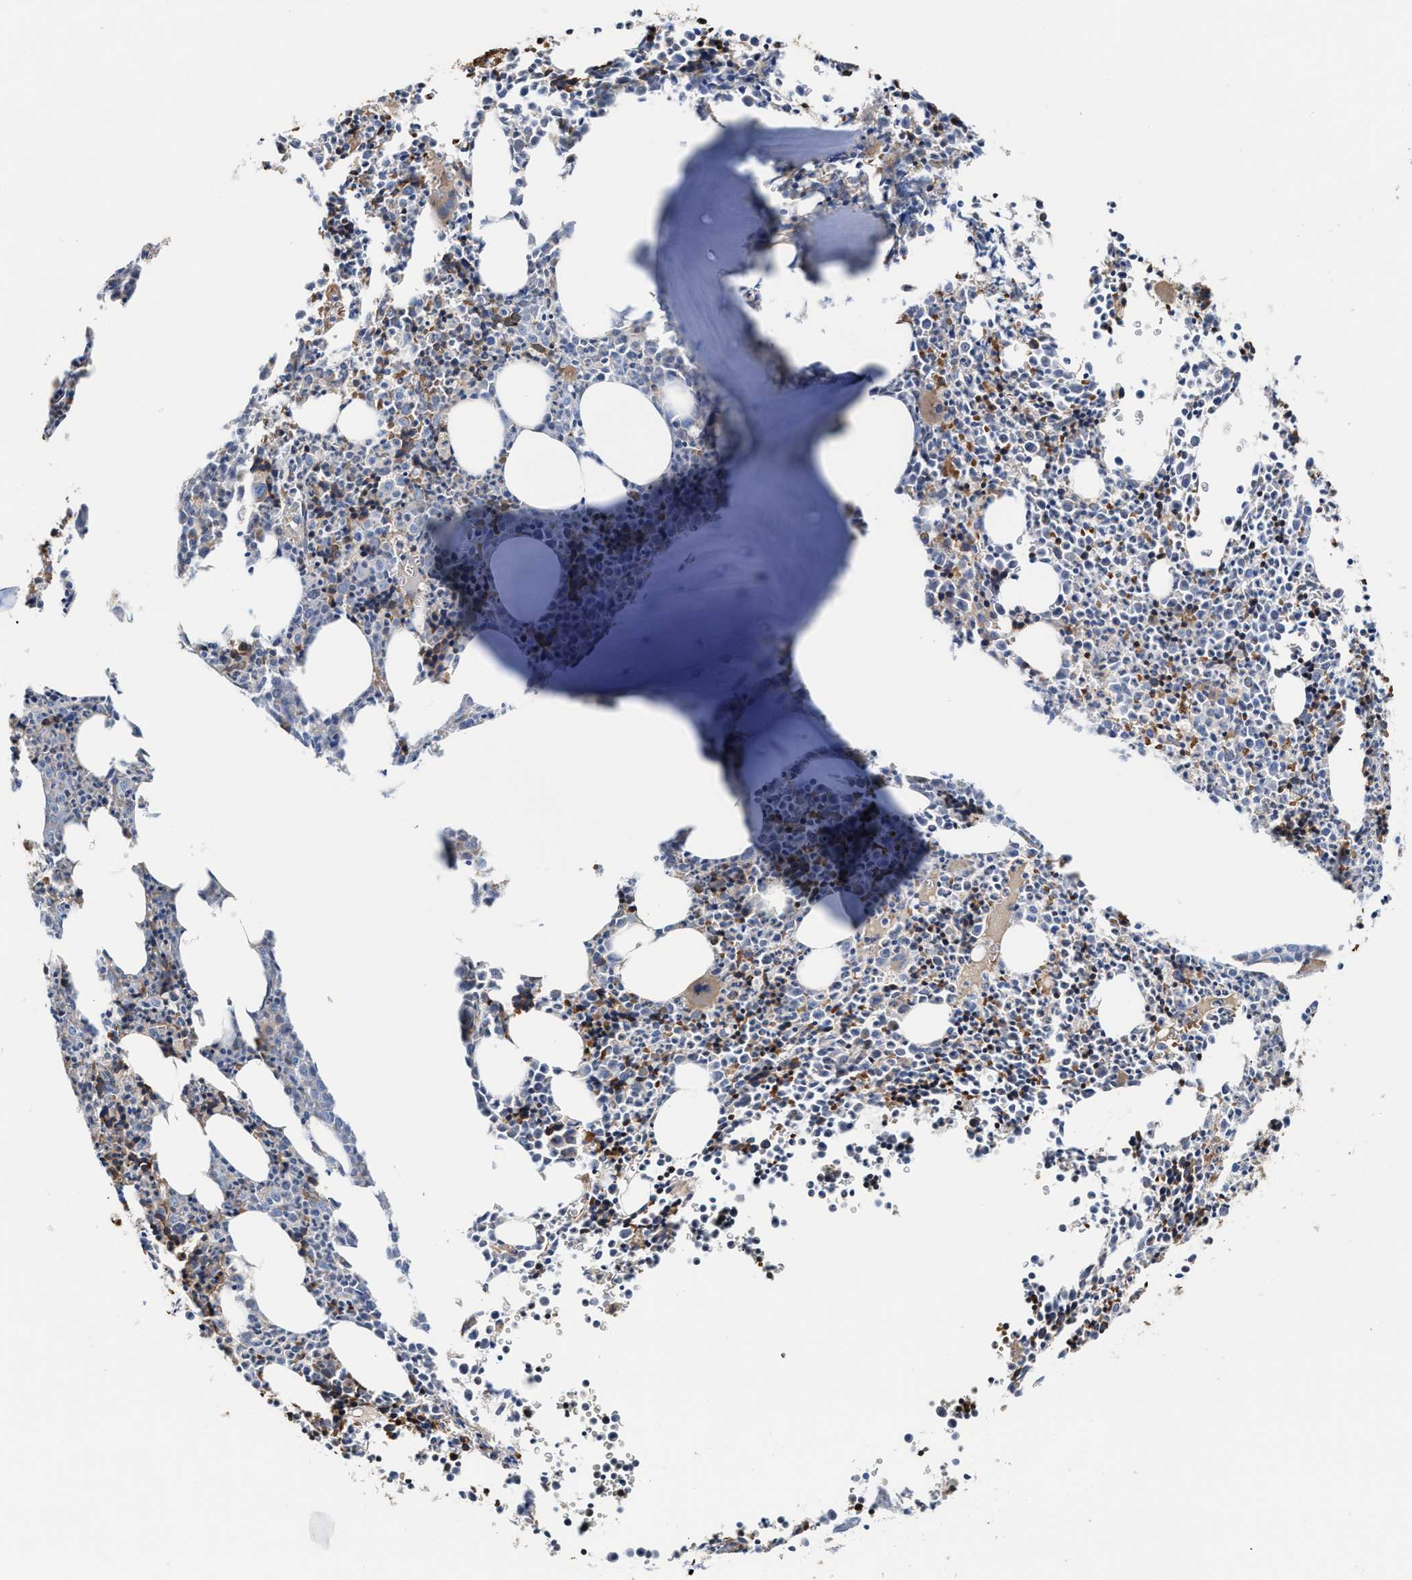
{"staining": {"intensity": "moderate", "quantity": "<25%", "location": "cytoplasmic/membranous"}, "tissue": "bone marrow", "cell_type": "Hematopoietic cells", "image_type": "normal", "snomed": [{"axis": "morphology", "description": "Normal tissue, NOS"}, {"axis": "morphology", "description": "Inflammation, NOS"}, {"axis": "topography", "description": "Bone marrow"}], "caption": "IHC staining of unremarkable bone marrow, which displays low levels of moderate cytoplasmic/membranous staining in about <25% of hematopoietic cells indicating moderate cytoplasmic/membranous protein expression. The staining was performed using DAB (brown) for protein detection and nuclei were counterstained in hematoxylin (blue).", "gene": "MECR", "patient": {"sex": "male", "age": 31}}